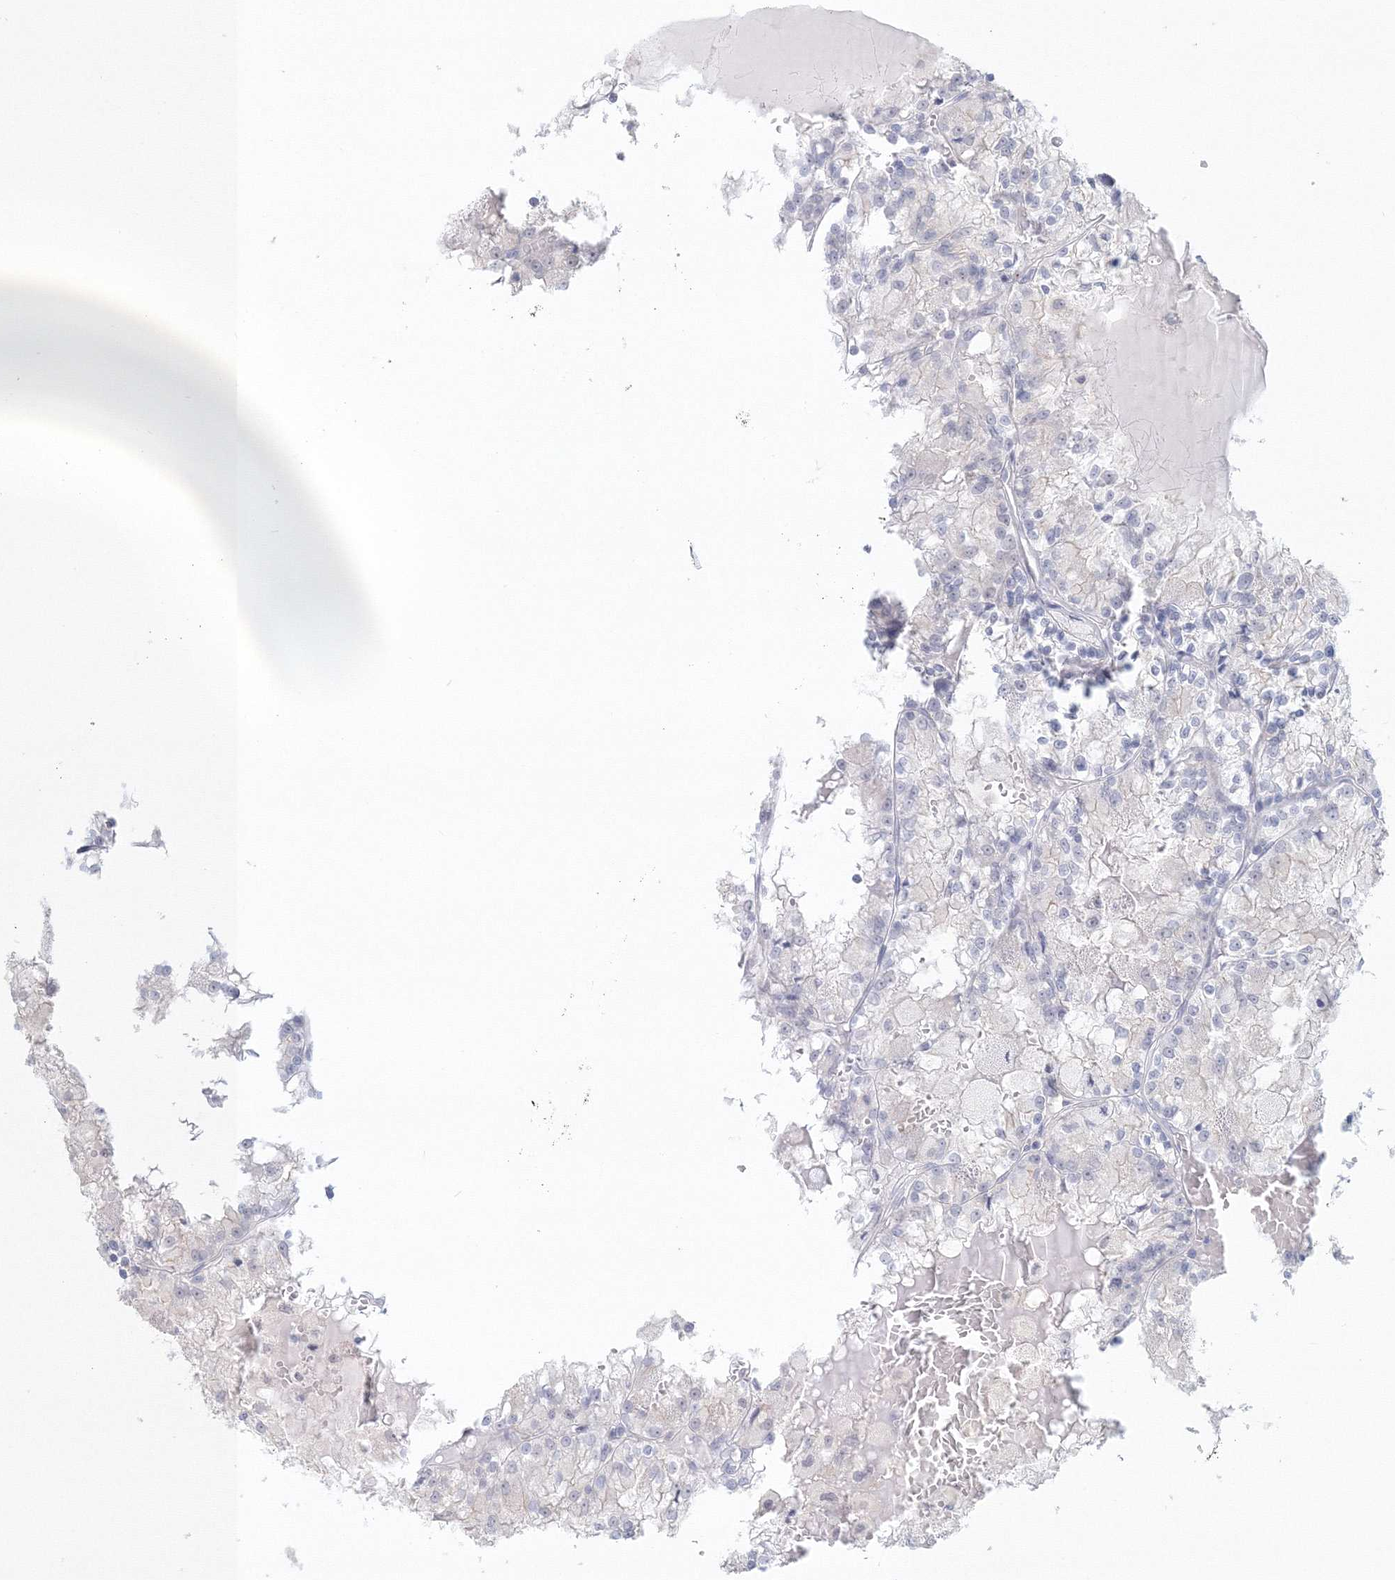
{"staining": {"intensity": "negative", "quantity": "none", "location": "none"}, "tissue": "renal cancer", "cell_type": "Tumor cells", "image_type": "cancer", "snomed": [{"axis": "morphology", "description": "Adenocarcinoma, NOS"}, {"axis": "topography", "description": "Kidney"}], "caption": "Renal adenocarcinoma stained for a protein using IHC exhibits no staining tumor cells.", "gene": "VSIG1", "patient": {"sex": "female", "age": 56}}